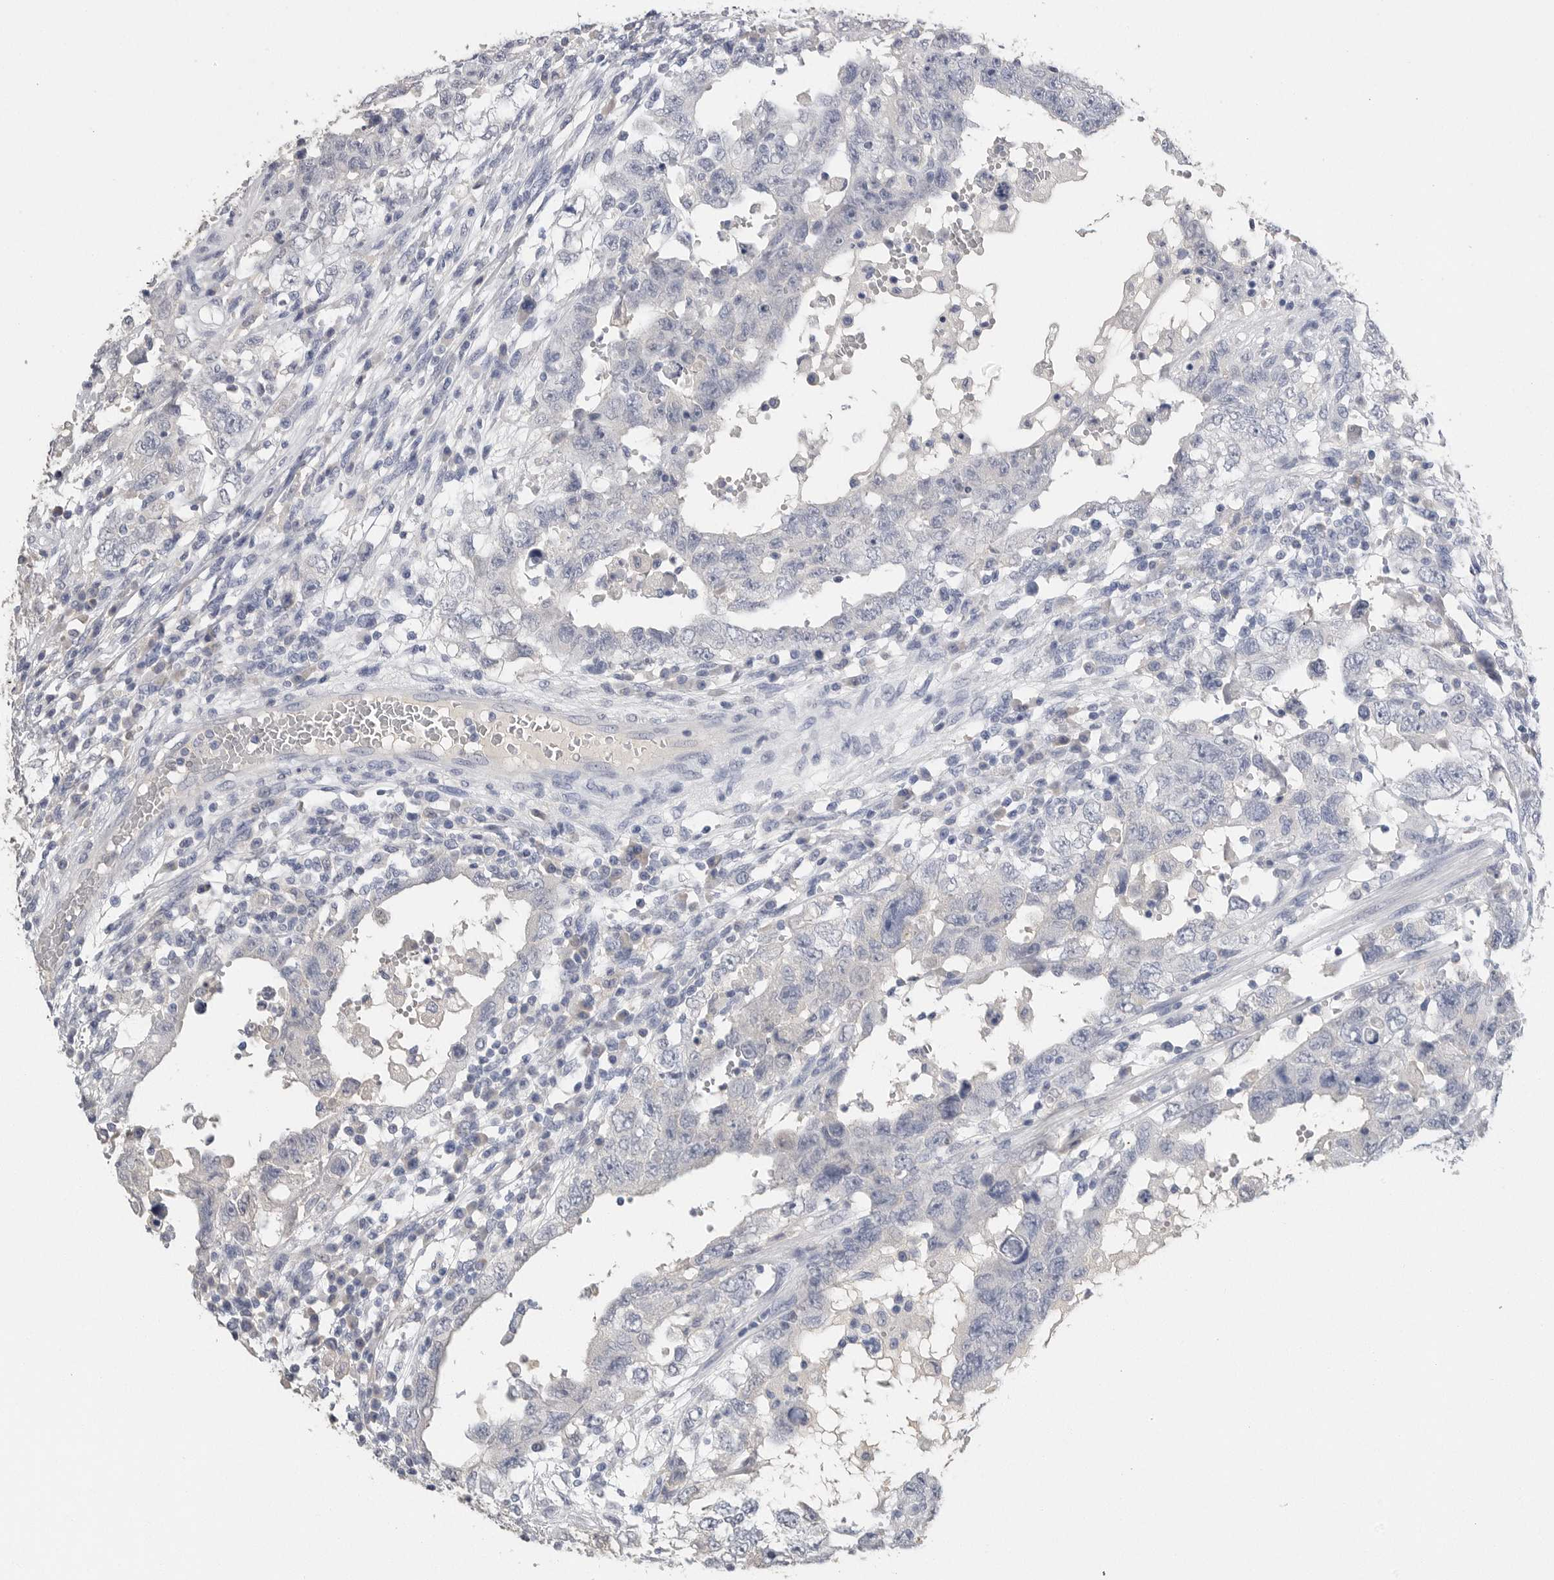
{"staining": {"intensity": "negative", "quantity": "none", "location": "none"}, "tissue": "testis cancer", "cell_type": "Tumor cells", "image_type": "cancer", "snomed": [{"axis": "morphology", "description": "Carcinoma, Embryonal, NOS"}, {"axis": "topography", "description": "Testis"}], "caption": "Micrograph shows no protein staining in tumor cells of testis cancer tissue. (DAB (3,3'-diaminobenzidine) immunohistochemistry, high magnification).", "gene": "FABP6", "patient": {"sex": "male", "age": 26}}